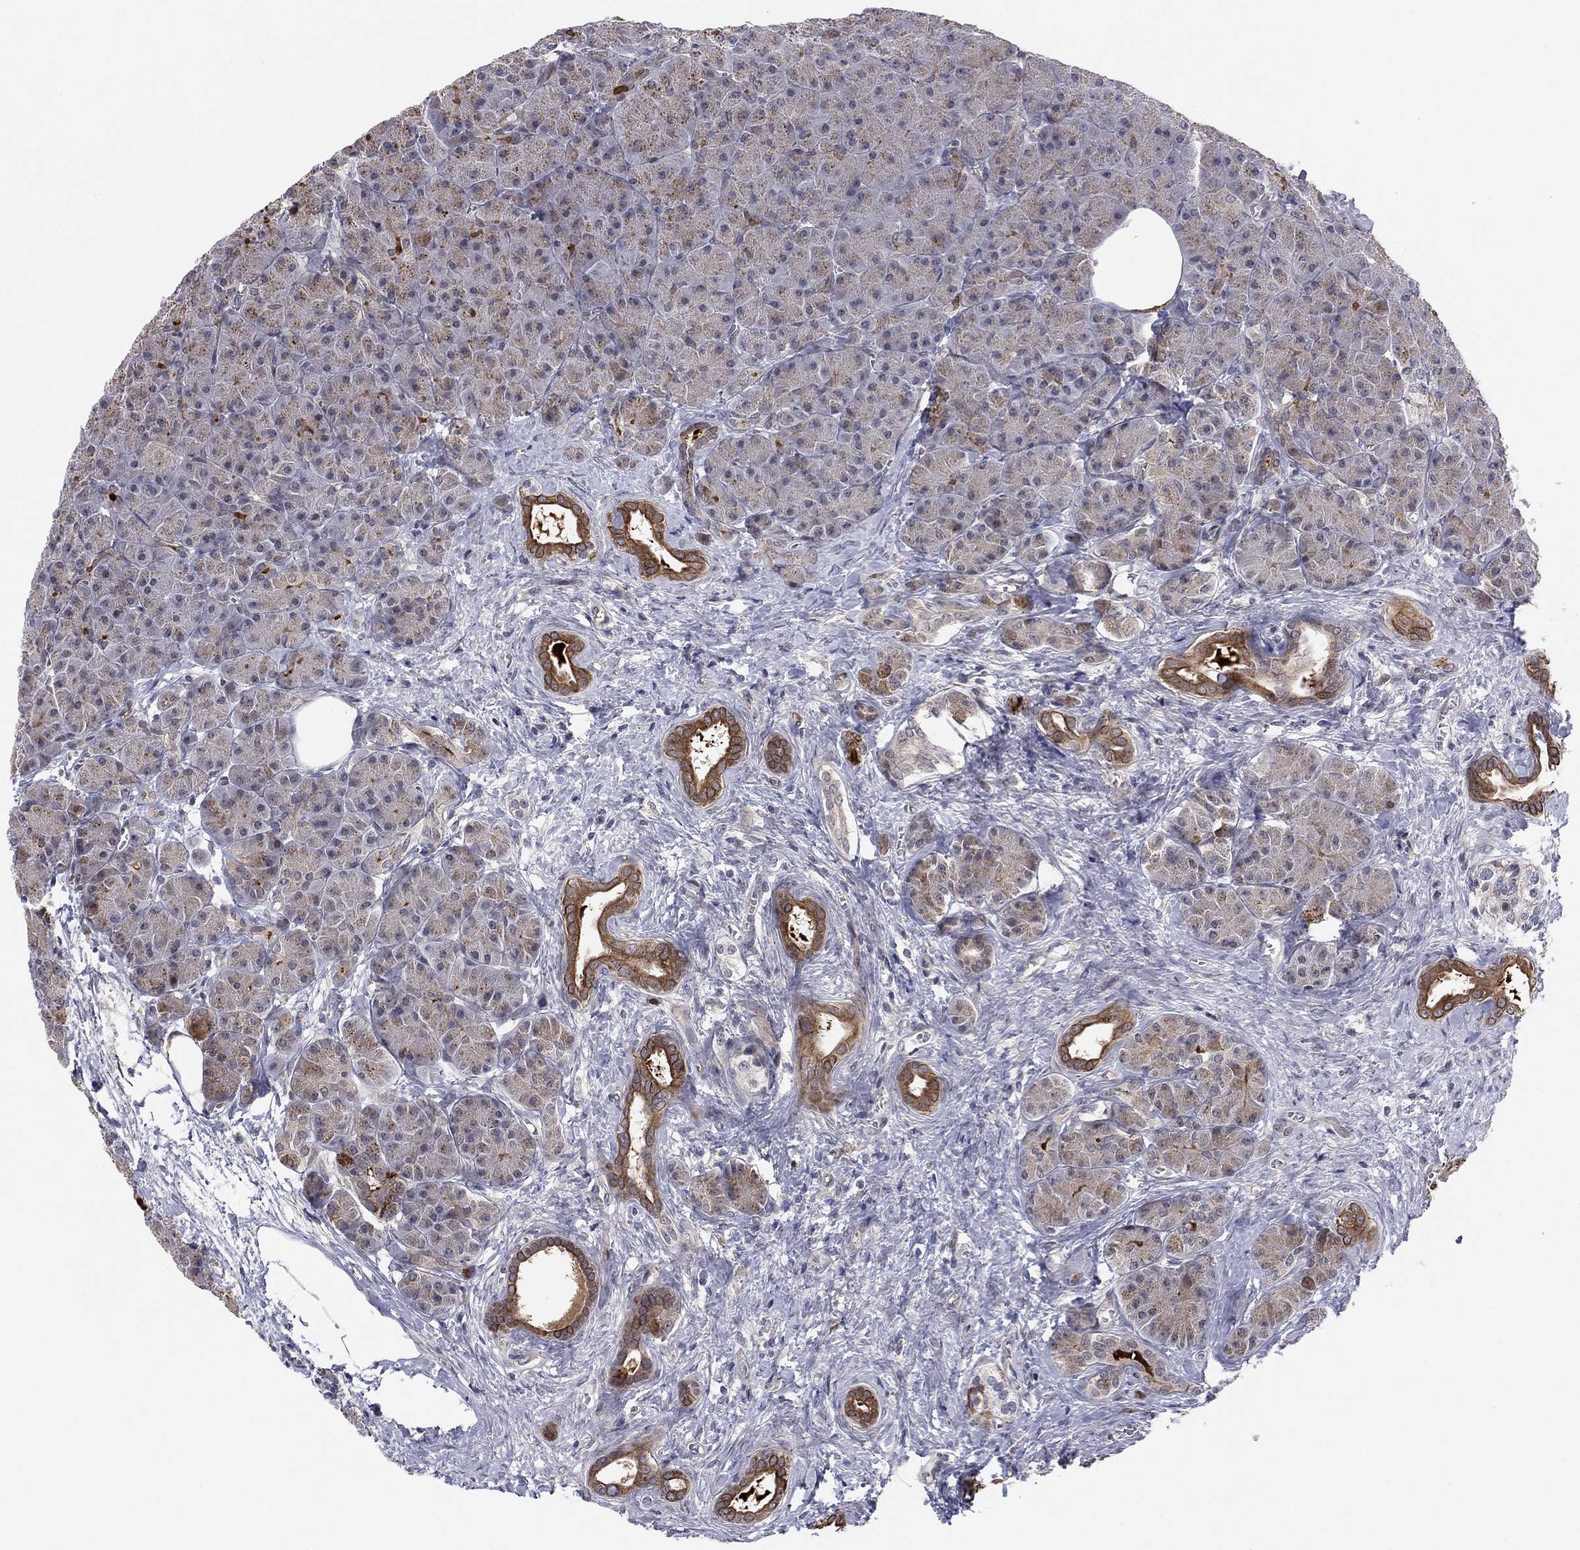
{"staining": {"intensity": "moderate", "quantity": "<25%", "location": "cytoplasmic/membranous"}, "tissue": "pancreas", "cell_type": "Exocrine glandular cells", "image_type": "normal", "snomed": [{"axis": "morphology", "description": "Normal tissue, NOS"}, {"axis": "topography", "description": "Pancreas"}], "caption": "Protein staining of benign pancreas demonstrates moderate cytoplasmic/membranous staining in approximately <25% of exocrine glandular cells.", "gene": "BCL11A", "patient": {"sex": "male", "age": 61}}